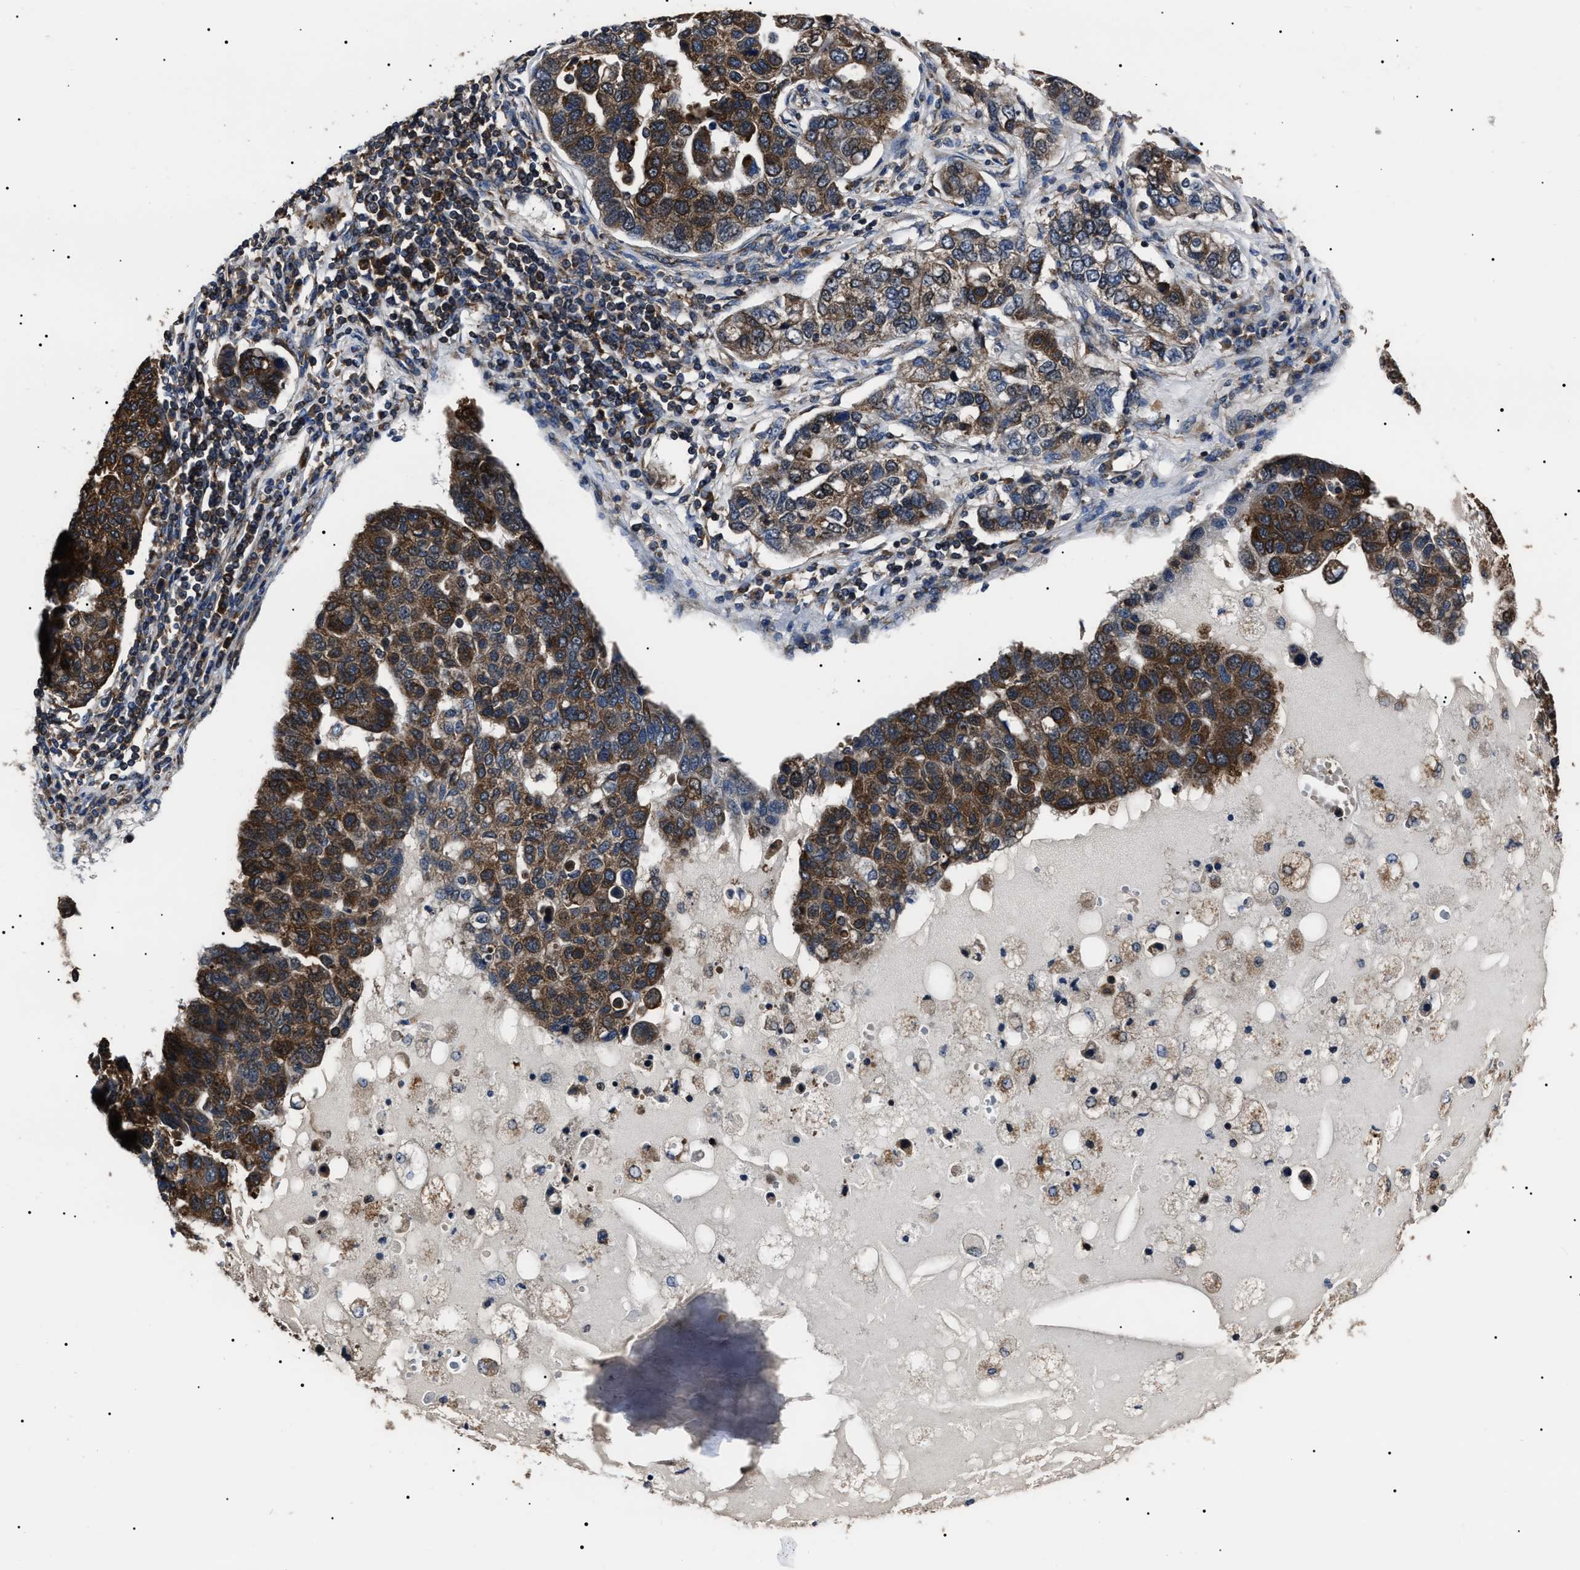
{"staining": {"intensity": "strong", "quantity": ">75%", "location": "cytoplasmic/membranous"}, "tissue": "pancreatic cancer", "cell_type": "Tumor cells", "image_type": "cancer", "snomed": [{"axis": "morphology", "description": "Adenocarcinoma, NOS"}, {"axis": "topography", "description": "Pancreas"}], "caption": "There is high levels of strong cytoplasmic/membranous positivity in tumor cells of pancreatic cancer (adenocarcinoma), as demonstrated by immunohistochemical staining (brown color).", "gene": "CCT8", "patient": {"sex": "female", "age": 61}}